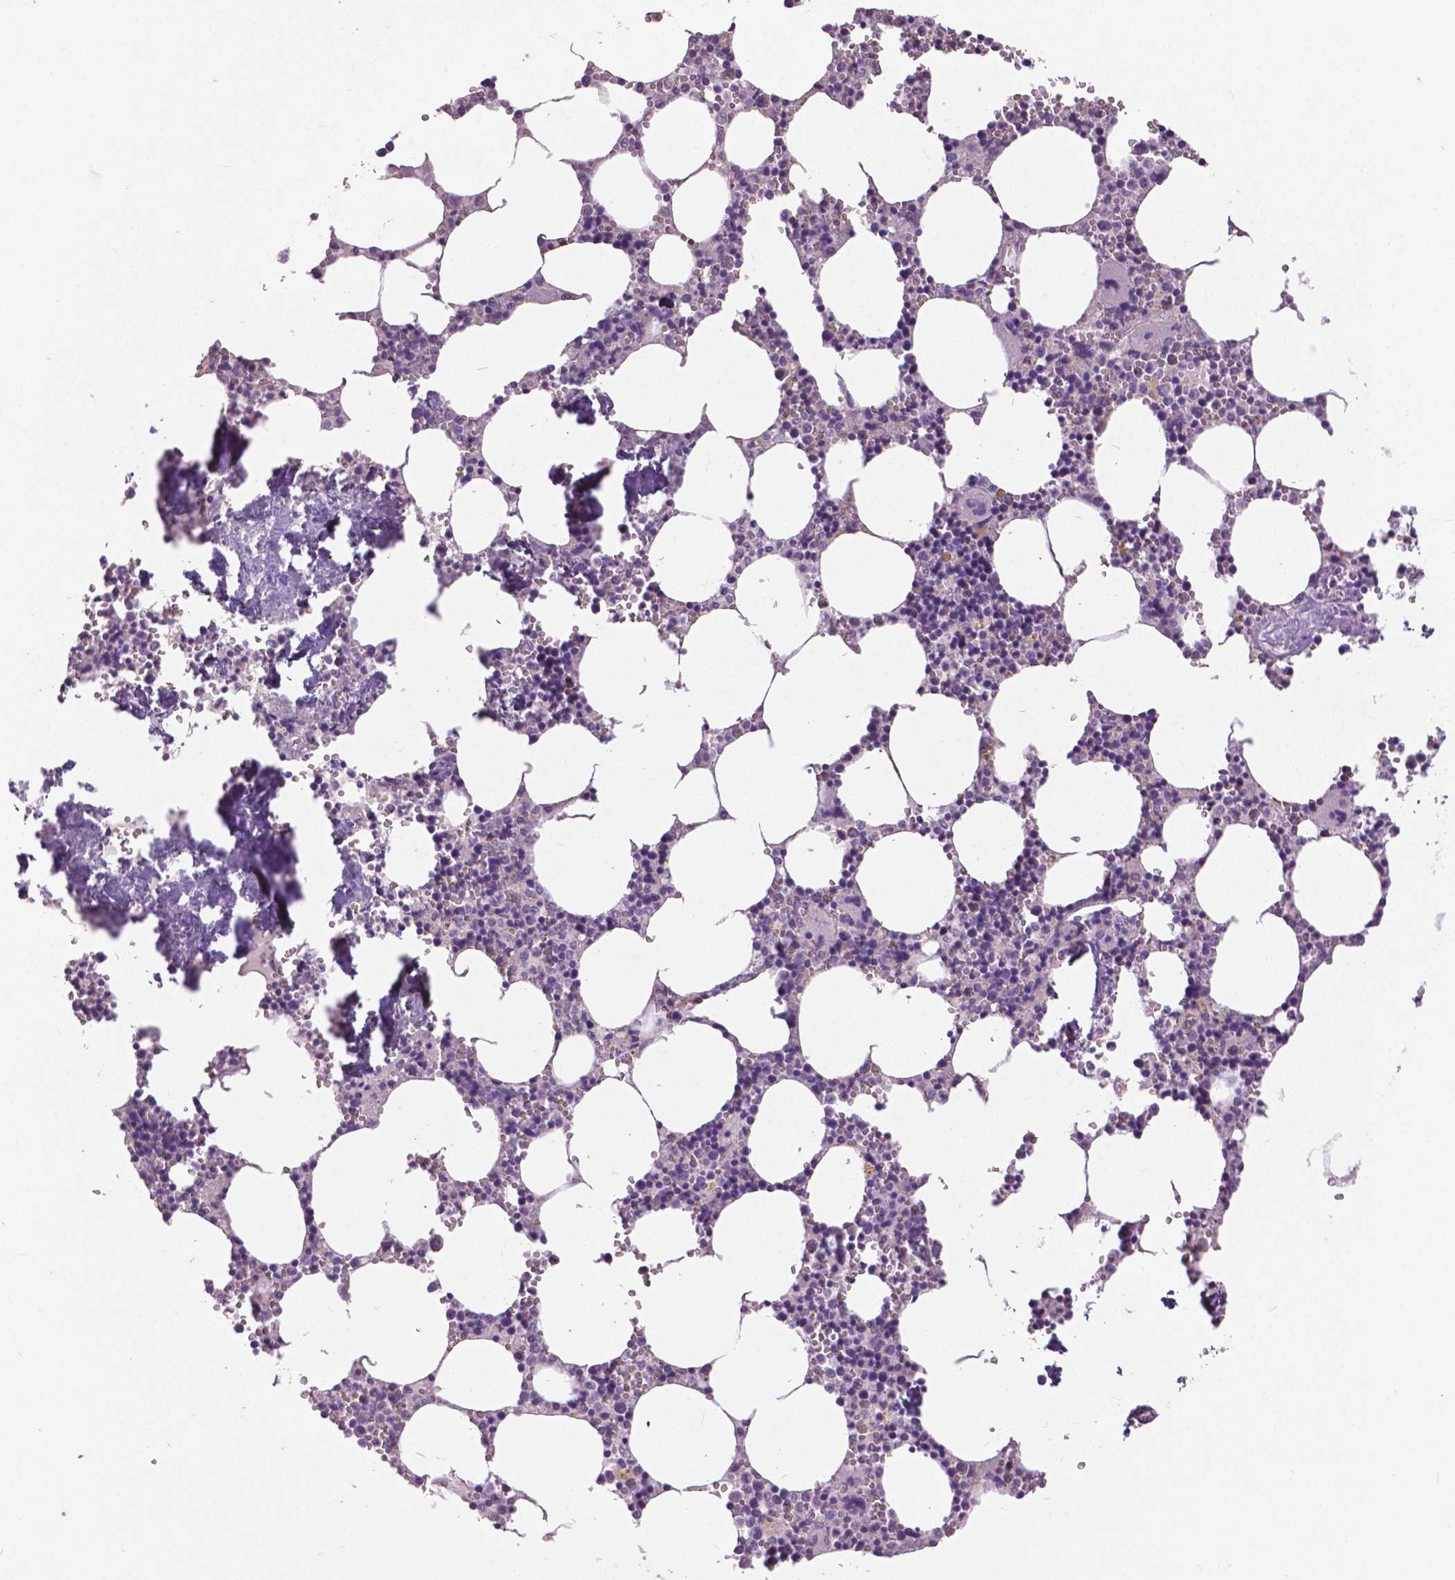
{"staining": {"intensity": "negative", "quantity": "none", "location": "none"}, "tissue": "bone marrow", "cell_type": "Hematopoietic cells", "image_type": "normal", "snomed": [{"axis": "morphology", "description": "Normal tissue, NOS"}, {"axis": "topography", "description": "Bone marrow"}], "caption": "An image of bone marrow stained for a protein displays no brown staining in hematopoietic cells.", "gene": "FOXA1", "patient": {"sex": "male", "age": 54}}